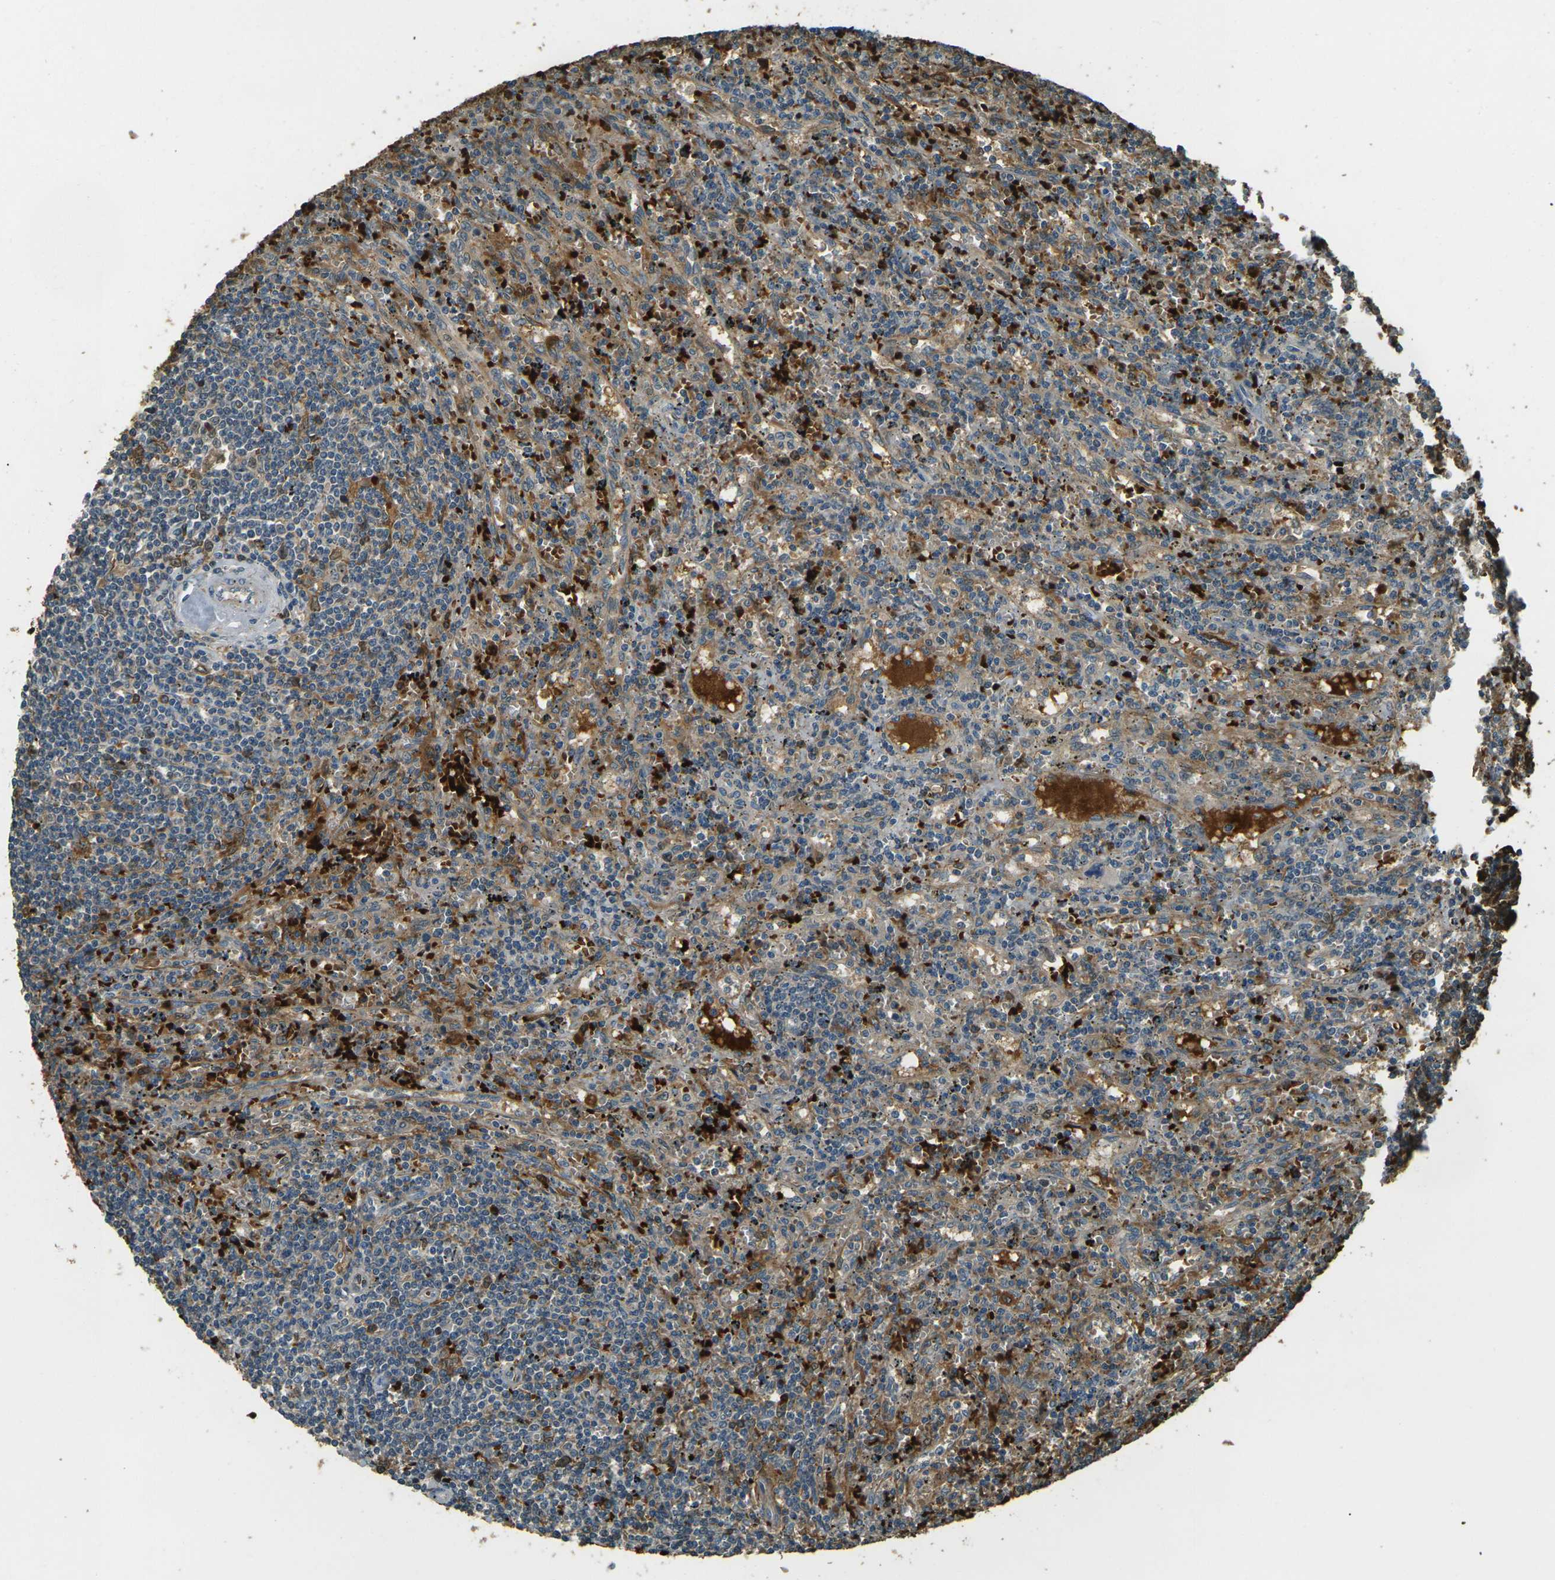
{"staining": {"intensity": "moderate", "quantity": "25%-75%", "location": "cytoplasmic/membranous,nuclear"}, "tissue": "lymphoma", "cell_type": "Tumor cells", "image_type": "cancer", "snomed": [{"axis": "morphology", "description": "Malignant lymphoma, non-Hodgkin's type, Low grade"}, {"axis": "topography", "description": "Spleen"}], "caption": "Brown immunohistochemical staining in human lymphoma displays moderate cytoplasmic/membranous and nuclear expression in approximately 25%-75% of tumor cells. The staining was performed using DAB to visualize the protein expression in brown, while the nuclei were stained in blue with hematoxylin (Magnification: 20x).", "gene": "TOR1A", "patient": {"sex": "male", "age": 76}}